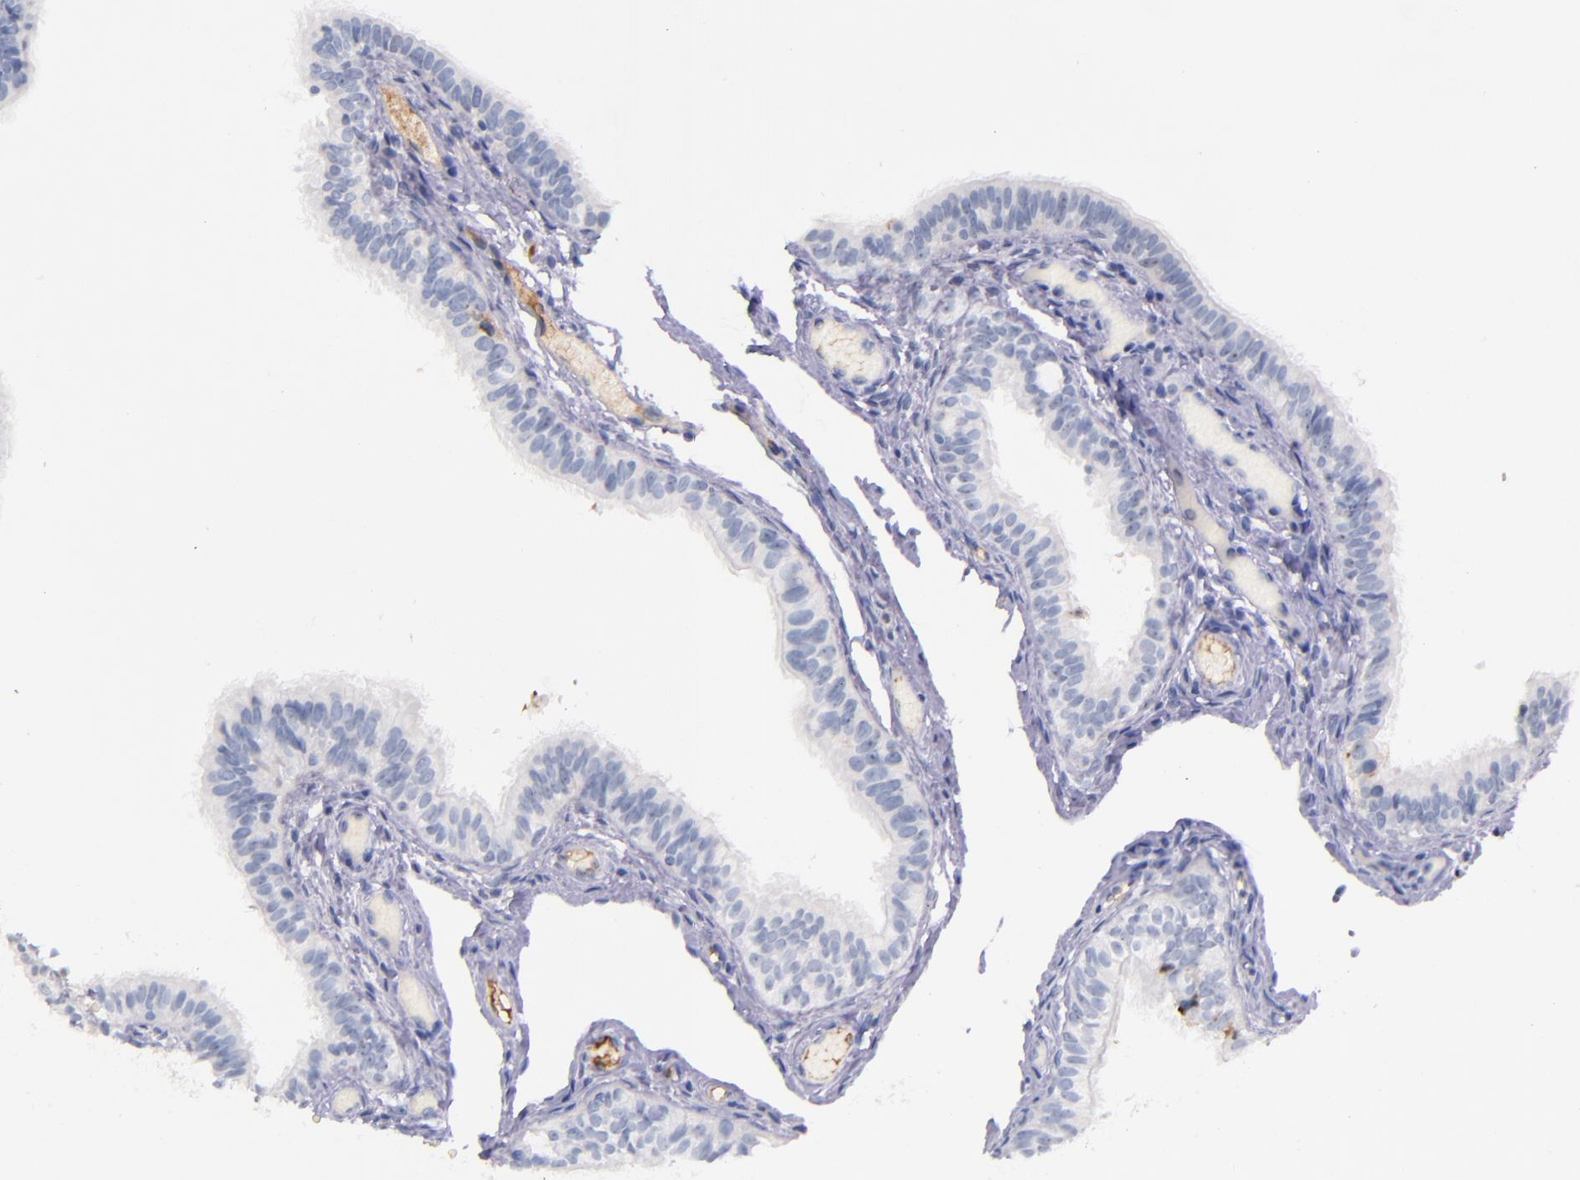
{"staining": {"intensity": "negative", "quantity": "none", "location": "none"}, "tissue": "fallopian tube", "cell_type": "Glandular cells", "image_type": "normal", "snomed": [{"axis": "morphology", "description": "Normal tissue, NOS"}, {"axis": "morphology", "description": "Dermoid, NOS"}, {"axis": "topography", "description": "Fallopian tube"}], "caption": "Immunohistochemistry image of unremarkable human fallopian tube stained for a protein (brown), which shows no positivity in glandular cells.", "gene": "KNG1", "patient": {"sex": "female", "age": 33}}